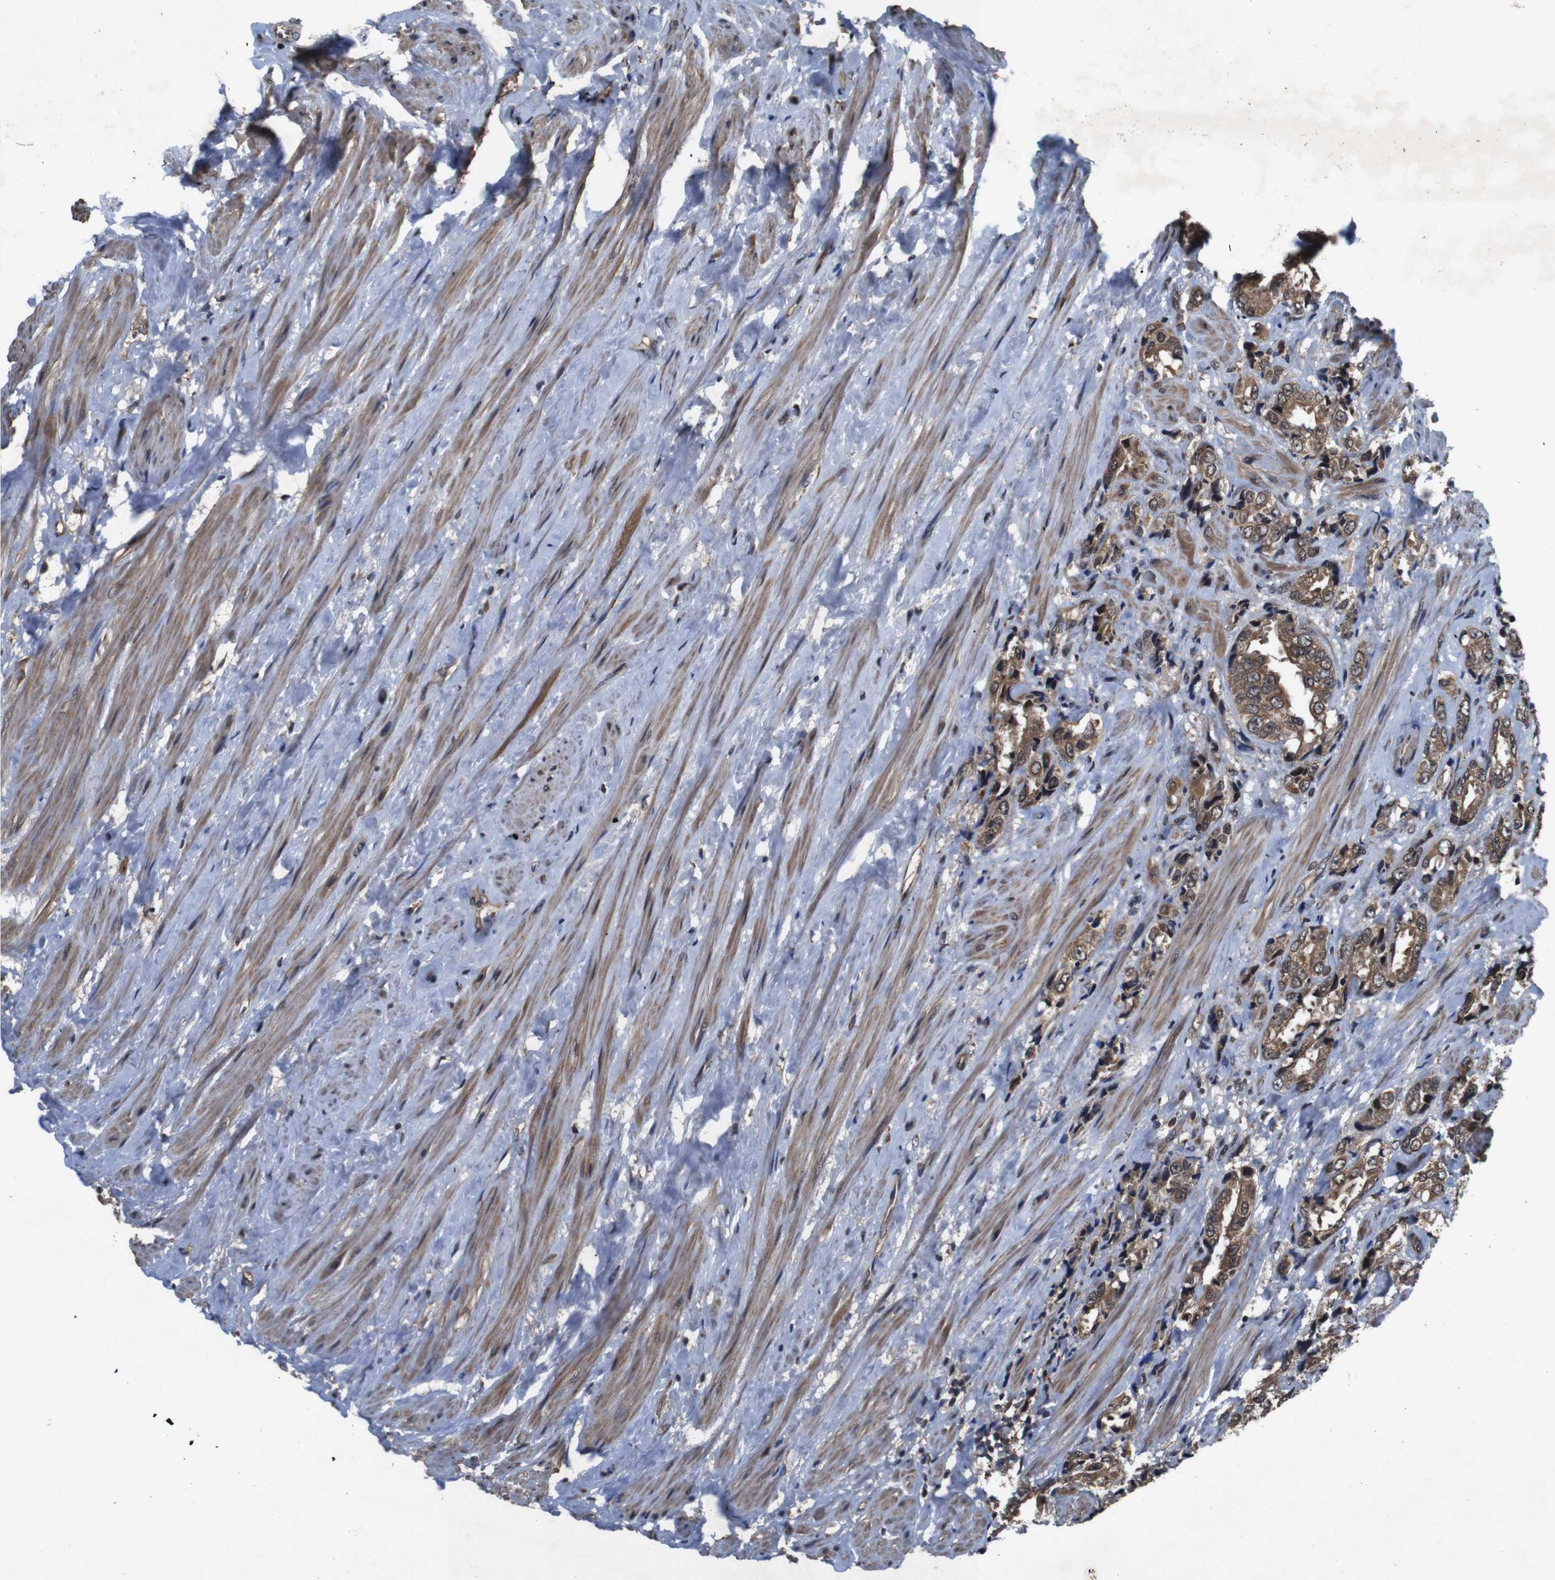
{"staining": {"intensity": "moderate", "quantity": ">75%", "location": "cytoplasmic/membranous"}, "tissue": "prostate cancer", "cell_type": "Tumor cells", "image_type": "cancer", "snomed": [{"axis": "morphology", "description": "Adenocarcinoma, High grade"}, {"axis": "topography", "description": "Prostate"}], "caption": "A photomicrograph showing moderate cytoplasmic/membranous staining in approximately >75% of tumor cells in high-grade adenocarcinoma (prostate), as visualized by brown immunohistochemical staining.", "gene": "SOCS1", "patient": {"sex": "male", "age": 61}}